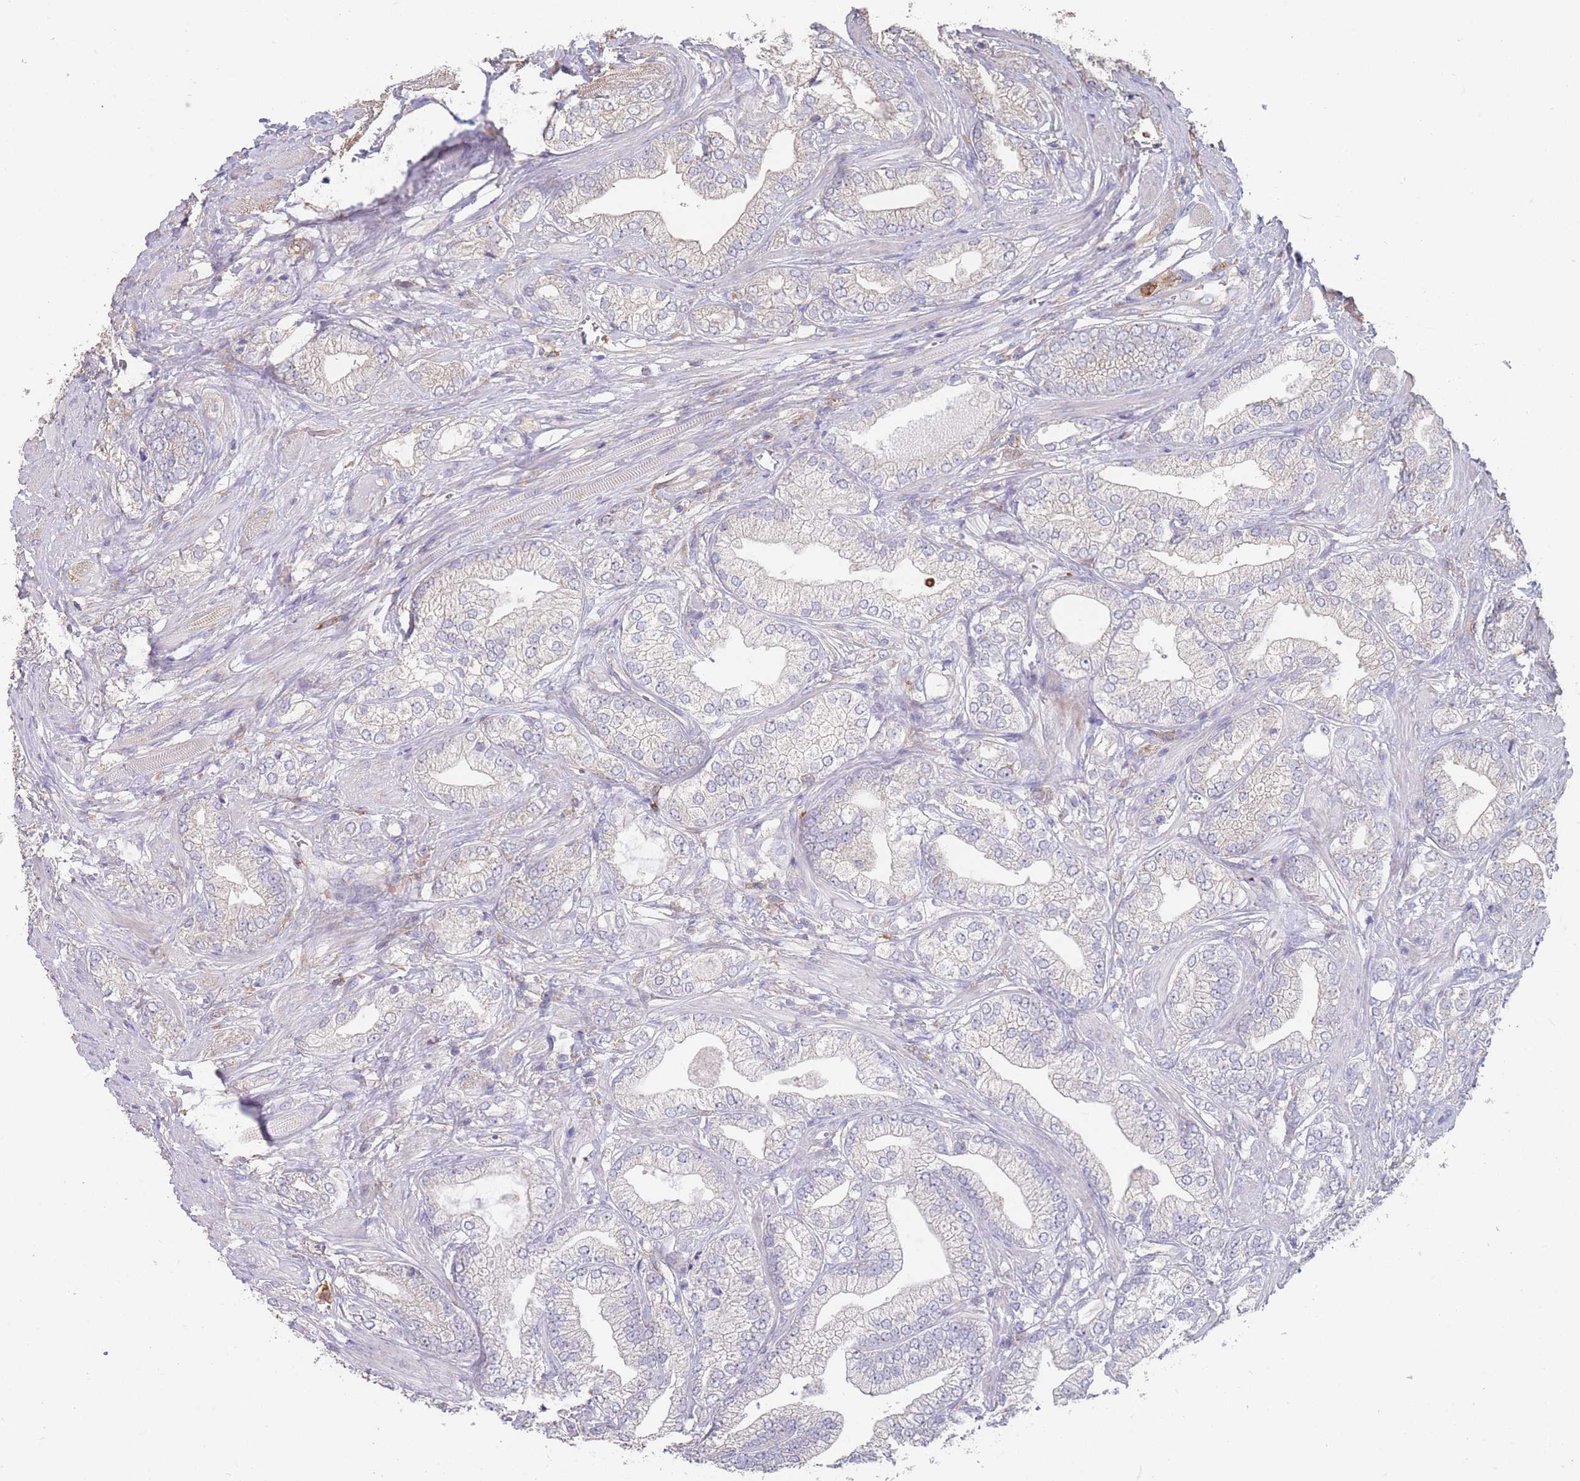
{"staining": {"intensity": "negative", "quantity": "none", "location": "none"}, "tissue": "prostate cancer", "cell_type": "Tumor cells", "image_type": "cancer", "snomed": [{"axis": "morphology", "description": "Adenocarcinoma, High grade"}, {"axis": "topography", "description": "Prostate"}], "caption": "High magnification brightfield microscopy of prostate cancer stained with DAB (brown) and counterstained with hematoxylin (blue): tumor cells show no significant positivity. (Brightfield microscopy of DAB immunohistochemistry (IHC) at high magnification).", "gene": "CLEC12A", "patient": {"sex": "male", "age": 50}}